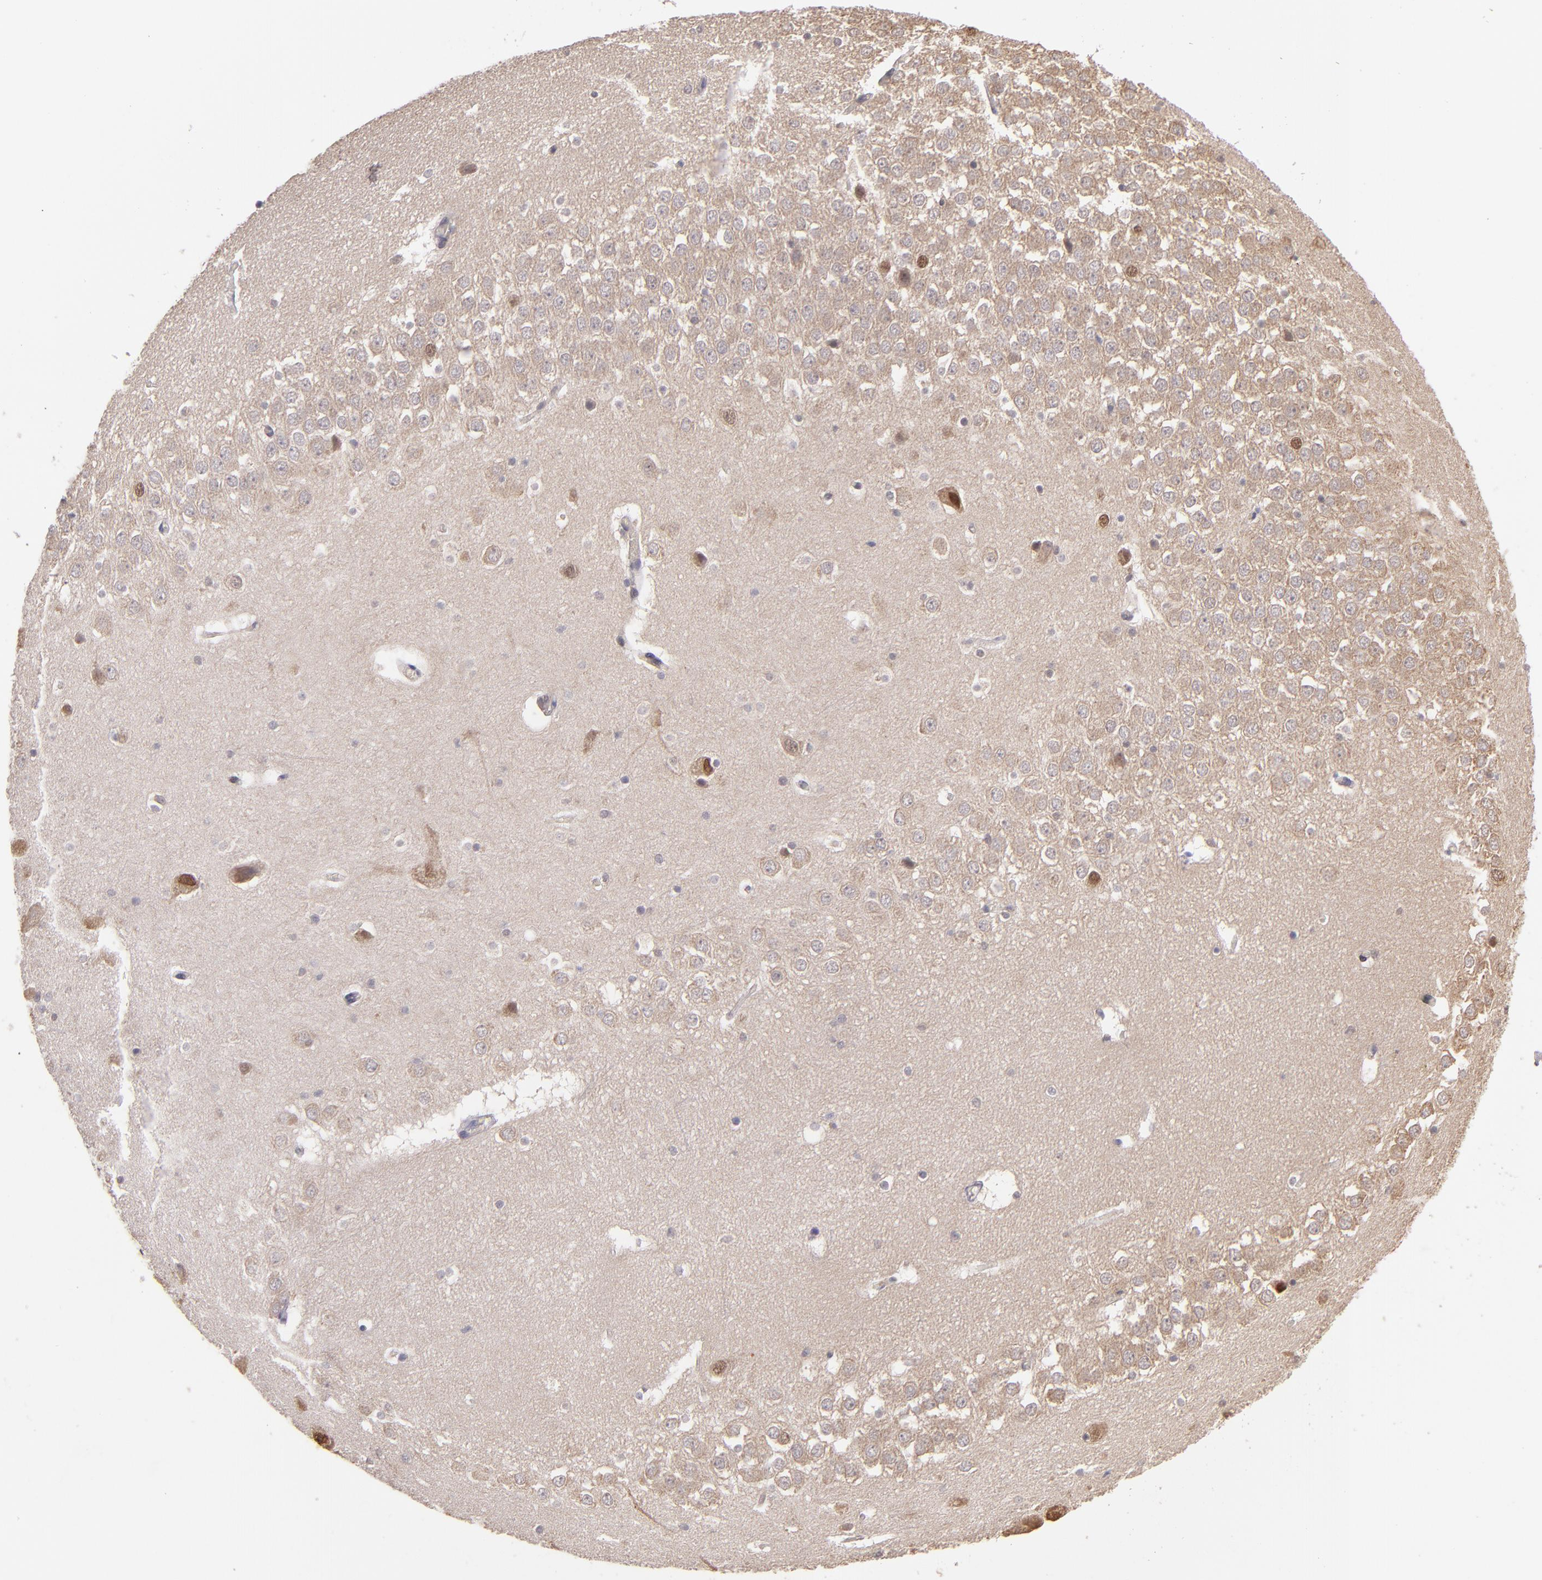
{"staining": {"intensity": "negative", "quantity": "none", "location": "none"}, "tissue": "hippocampus", "cell_type": "Glial cells", "image_type": "normal", "snomed": [{"axis": "morphology", "description": "Normal tissue, NOS"}, {"axis": "topography", "description": "Hippocampus"}], "caption": "DAB immunohistochemical staining of unremarkable hippocampus displays no significant staining in glial cells. (DAB (3,3'-diaminobenzidine) IHC, high magnification).", "gene": "ABHD12B", "patient": {"sex": "male", "age": 45}}